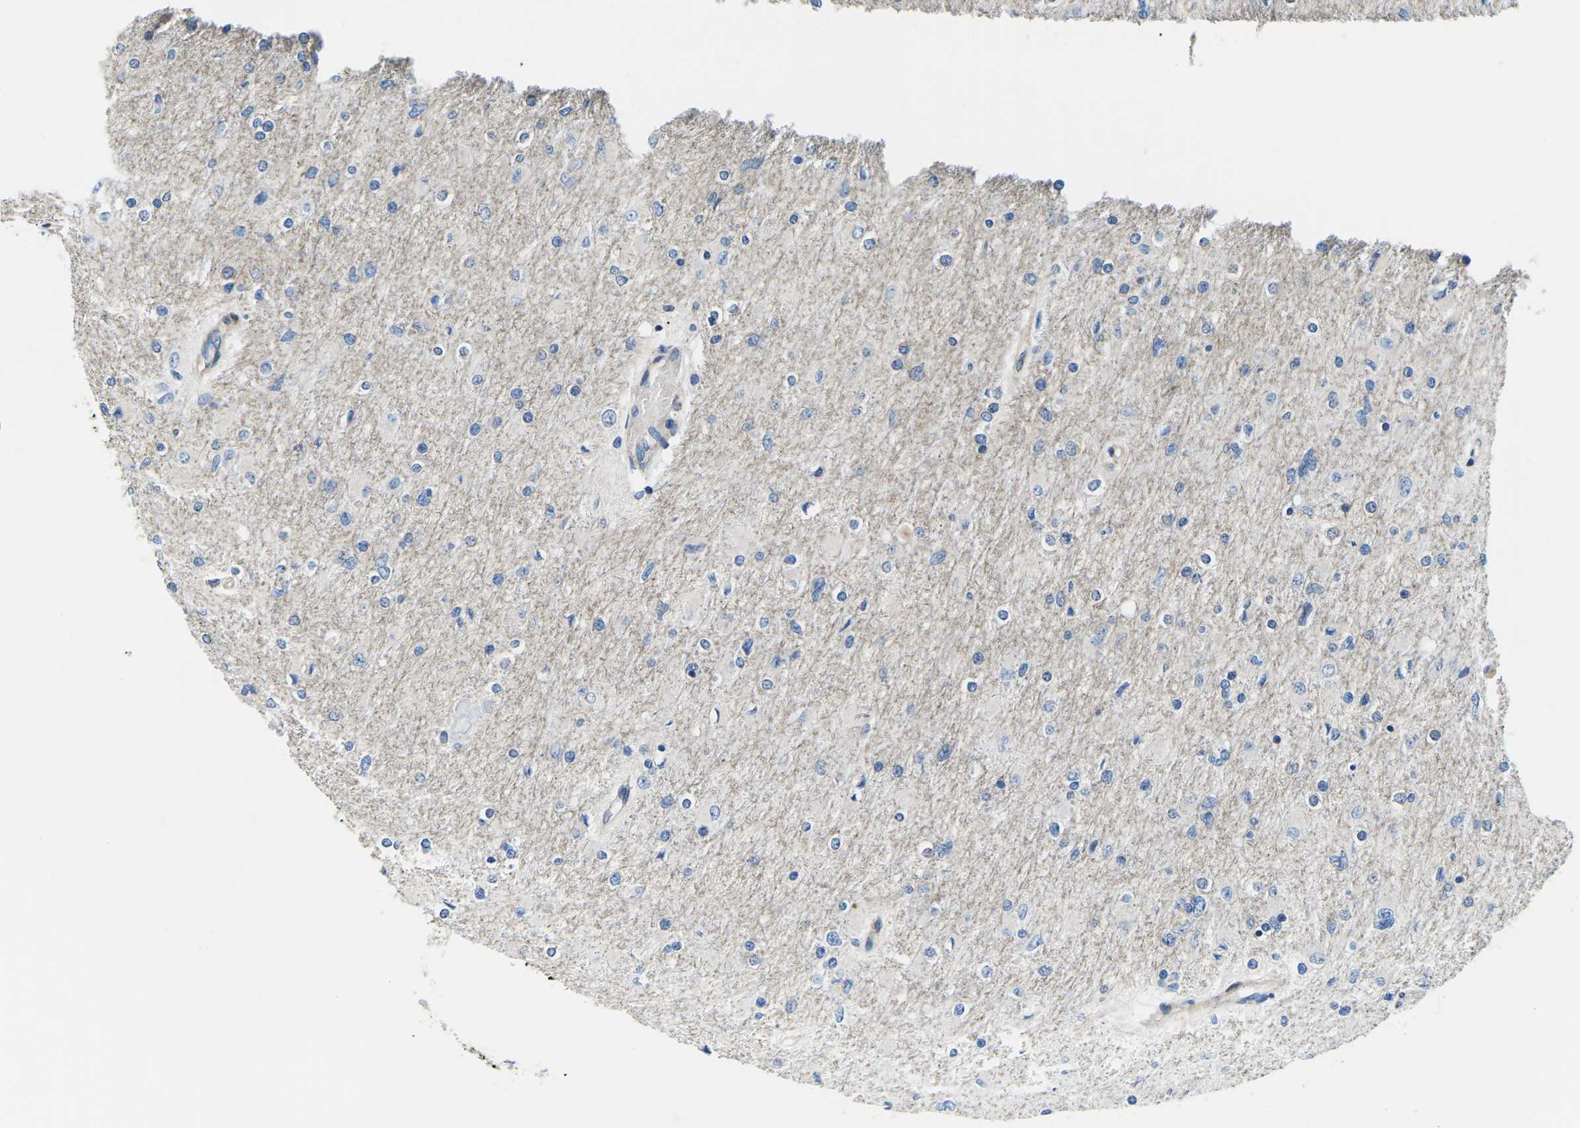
{"staining": {"intensity": "negative", "quantity": "none", "location": "none"}, "tissue": "glioma", "cell_type": "Tumor cells", "image_type": "cancer", "snomed": [{"axis": "morphology", "description": "Glioma, malignant, High grade"}, {"axis": "topography", "description": "Cerebral cortex"}], "caption": "This is an IHC micrograph of human malignant glioma (high-grade). There is no staining in tumor cells.", "gene": "DLG1", "patient": {"sex": "female", "age": 36}}